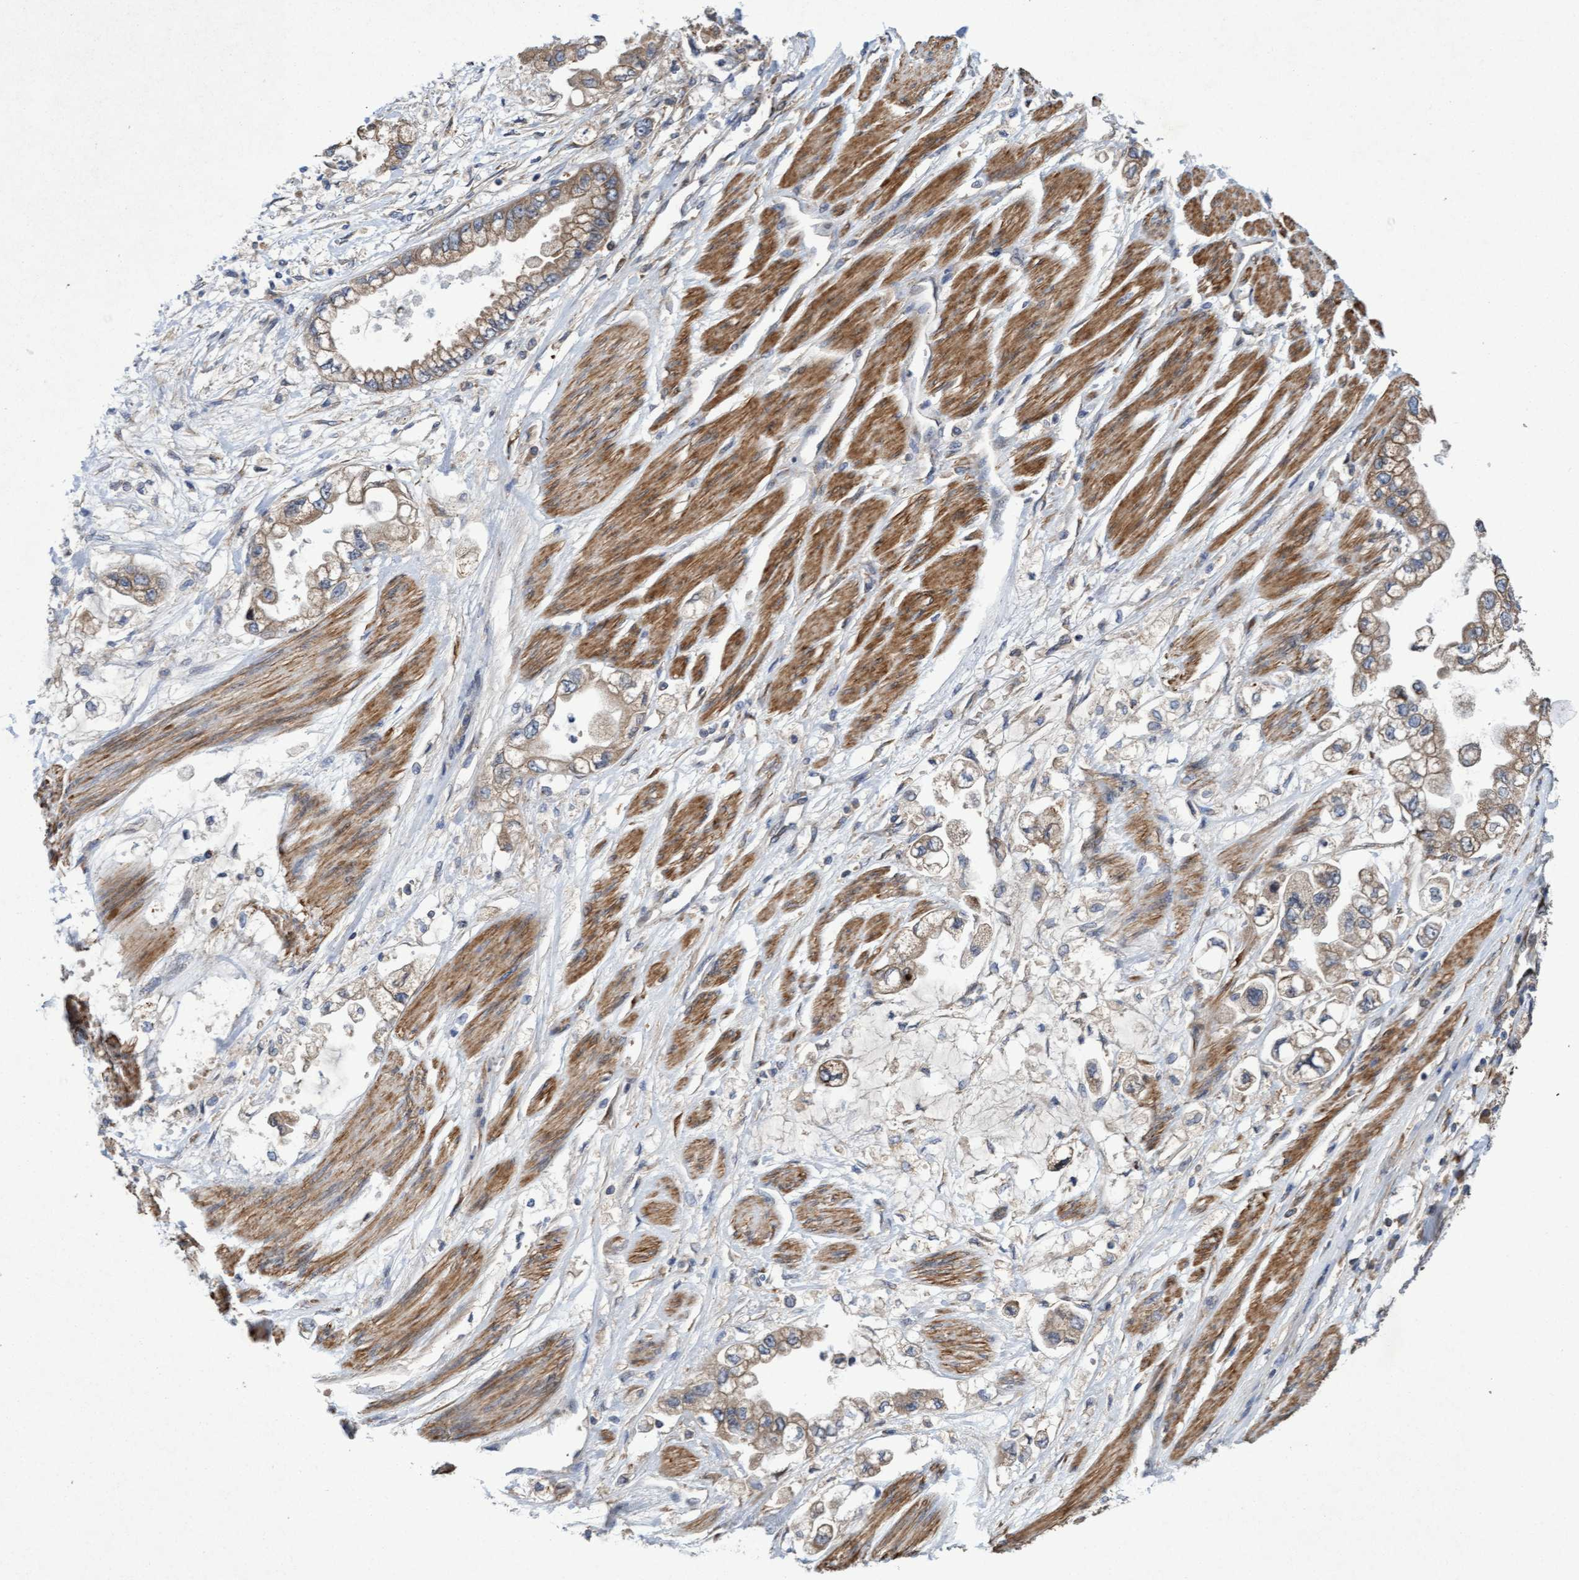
{"staining": {"intensity": "moderate", "quantity": ">75%", "location": "cytoplasmic/membranous"}, "tissue": "stomach cancer", "cell_type": "Tumor cells", "image_type": "cancer", "snomed": [{"axis": "morphology", "description": "Normal tissue, NOS"}, {"axis": "morphology", "description": "Adenocarcinoma, NOS"}, {"axis": "topography", "description": "Stomach"}], "caption": "A medium amount of moderate cytoplasmic/membranous expression is seen in approximately >75% of tumor cells in adenocarcinoma (stomach) tissue.", "gene": "ELP5", "patient": {"sex": "male", "age": 62}}